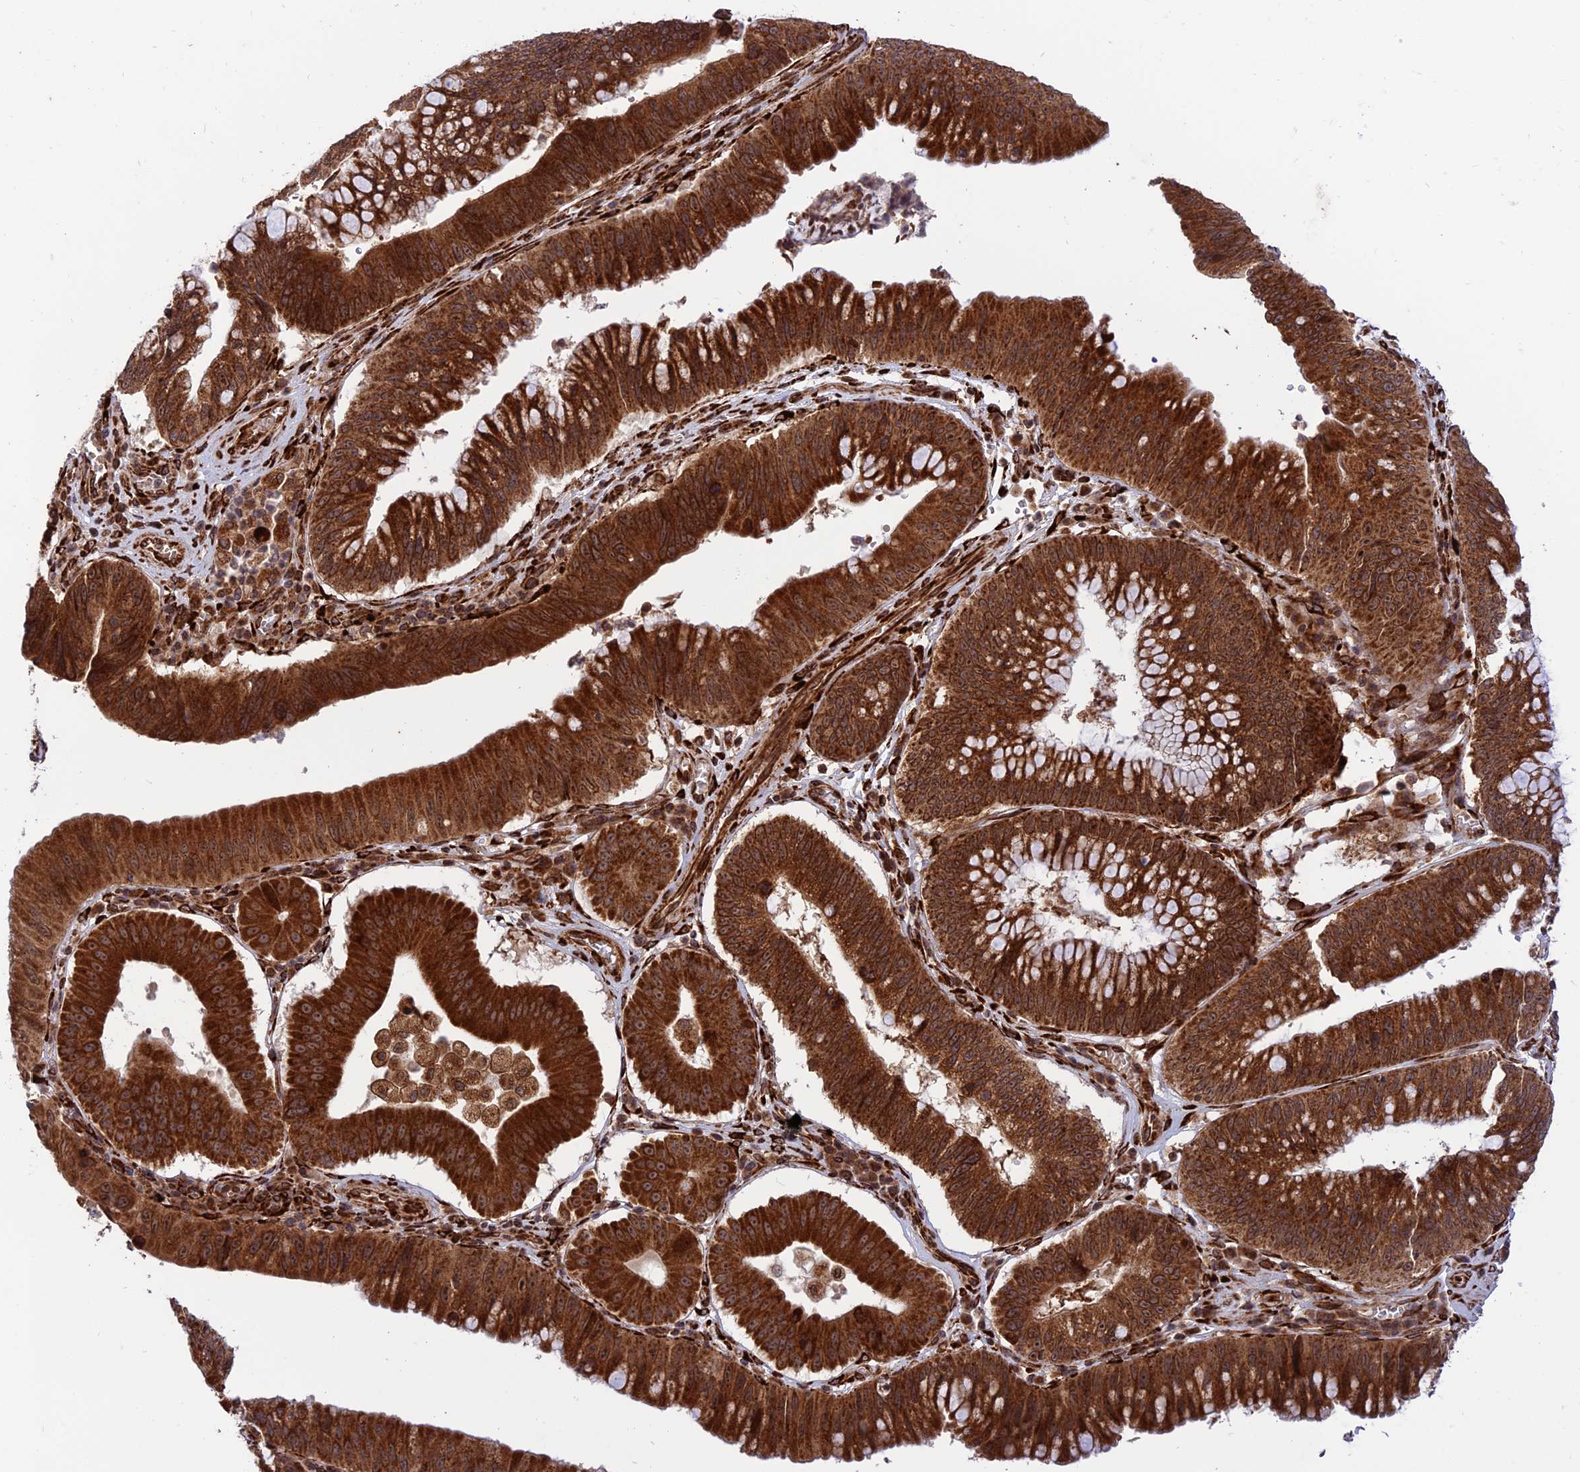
{"staining": {"intensity": "strong", "quantity": ">75%", "location": "cytoplasmic/membranous,nuclear"}, "tissue": "stomach cancer", "cell_type": "Tumor cells", "image_type": "cancer", "snomed": [{"axis": "morphology", "description": "Adenocarcinoma, NOS"}, {"axis": "topography", "description": "Stomach"}], "caption": "A micrograph showing strong cytoplasmic/membranous and nuclear positivity in about >75% of tumor cells in stomach cancer, as visualized by brown immunohistochemical staining.", "gene": "CRTAP", "patient": {"sex": "male", "age": 59}}